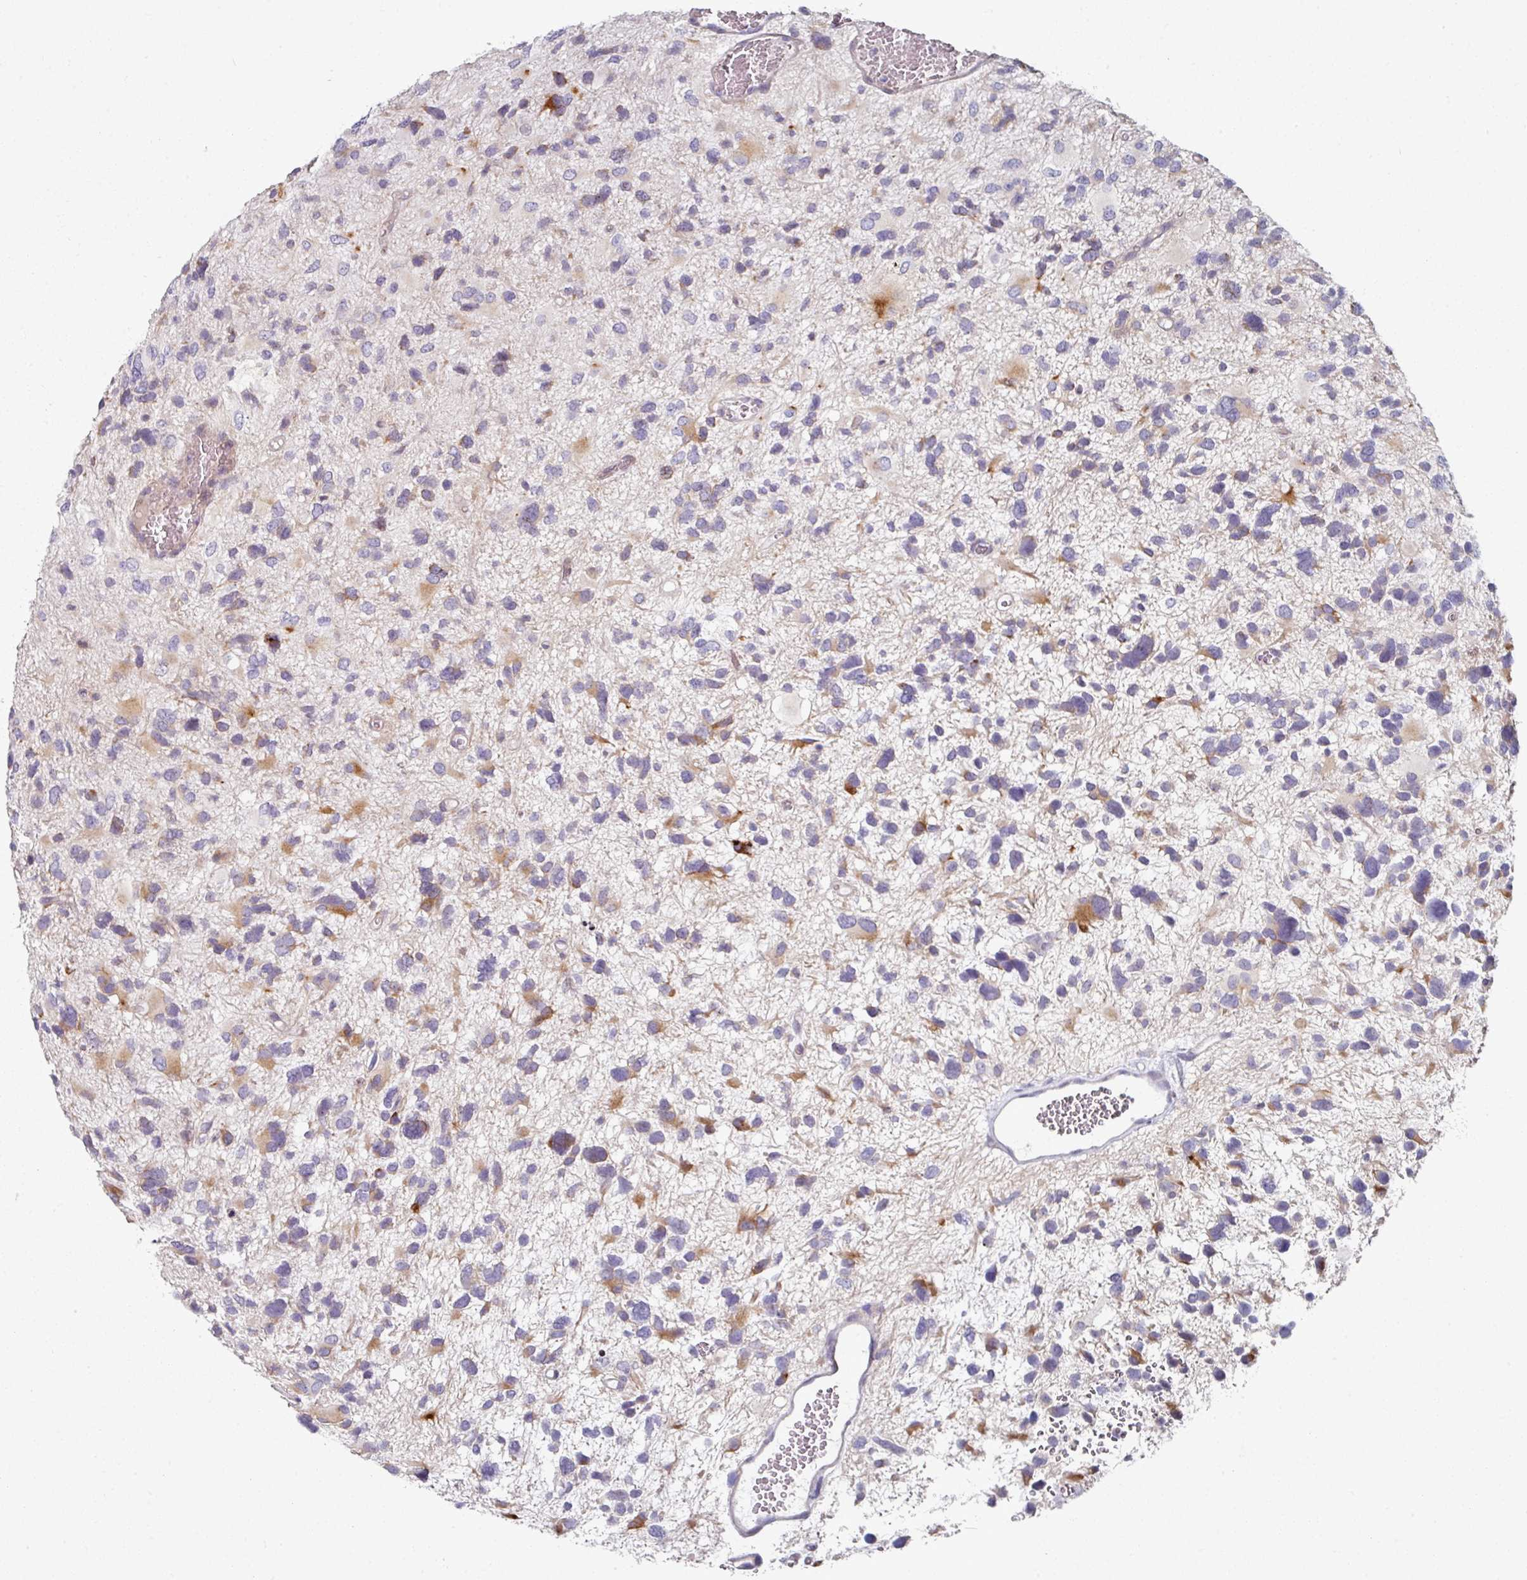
{"staining": {"intensity": "moderate", "quantity": "<25%", "location": "cytoplasmic/membranous"}, "tissue": "glioma", "cell_type": "Tumor cells", "image_type": "cancer", "snomed": [{"axis": "morphology", "description": "Glioma, malignant, High grade"}, {"axis": "topography", "description": "Brain"}], "caption": "Brown immunohistochemical staining in human glioma exhibits moderate cytoplasmic/membranous expression in about <25% of tumor cells.", "gene": "WSB2", "patient": {"sex": "female", "age": 11}}